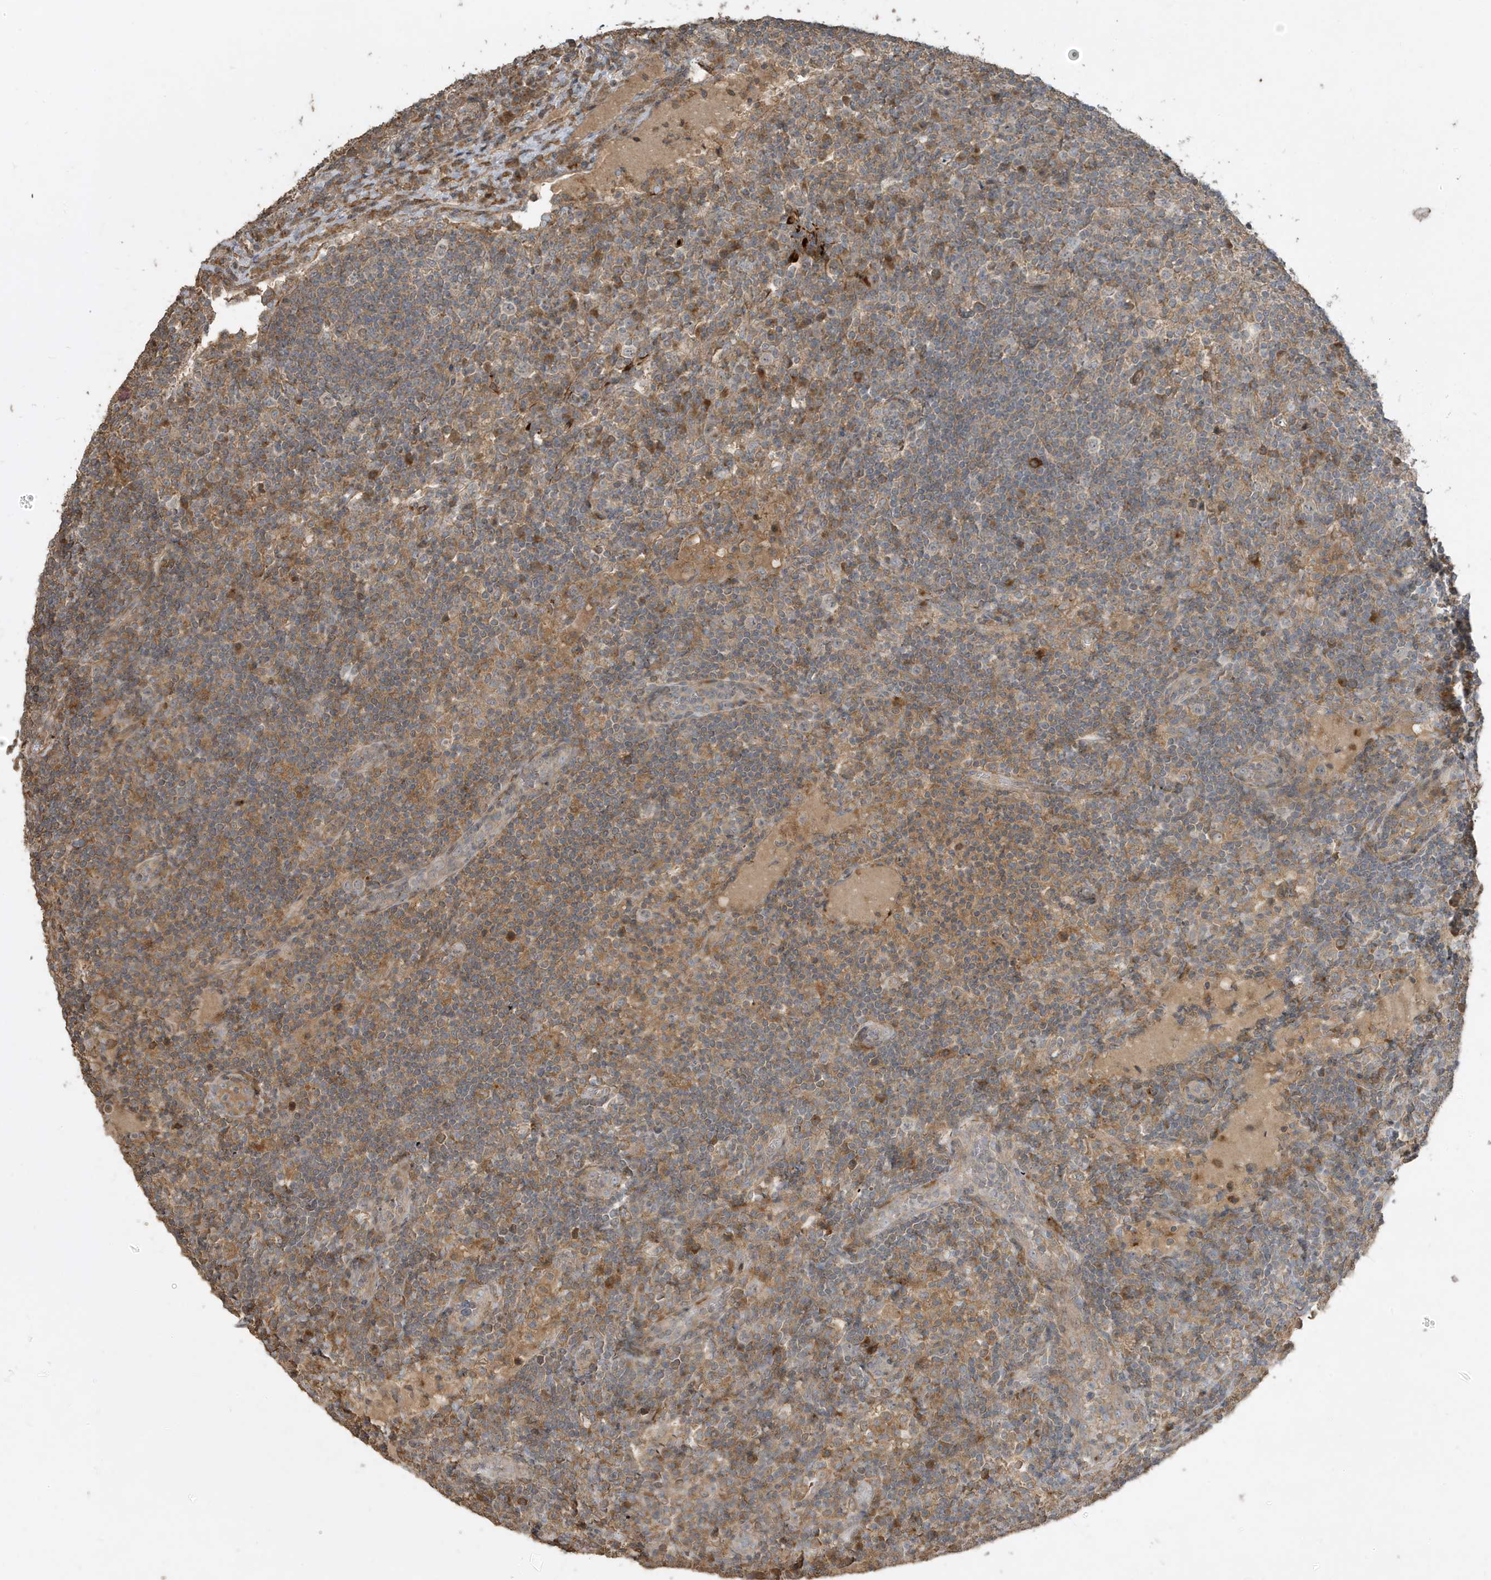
{"staining": {"intensity": "negative", "quantity": "none", "location": "none"}, "tissue": "lymph node", "cell_type": "Germinal center cells", "image_type": "normal", "snomed": [{"axis": "morphology", "description": "Normal tissue, NOS"}, {"axis": "topography", "description": "Lymph node"}], "caption": "Lymph node stained for a protein using immunohistochemistry exhibits no positivity germinal center cells.", "gene": "PRRT3", "patient": {"sex": "female", "age": 53}}